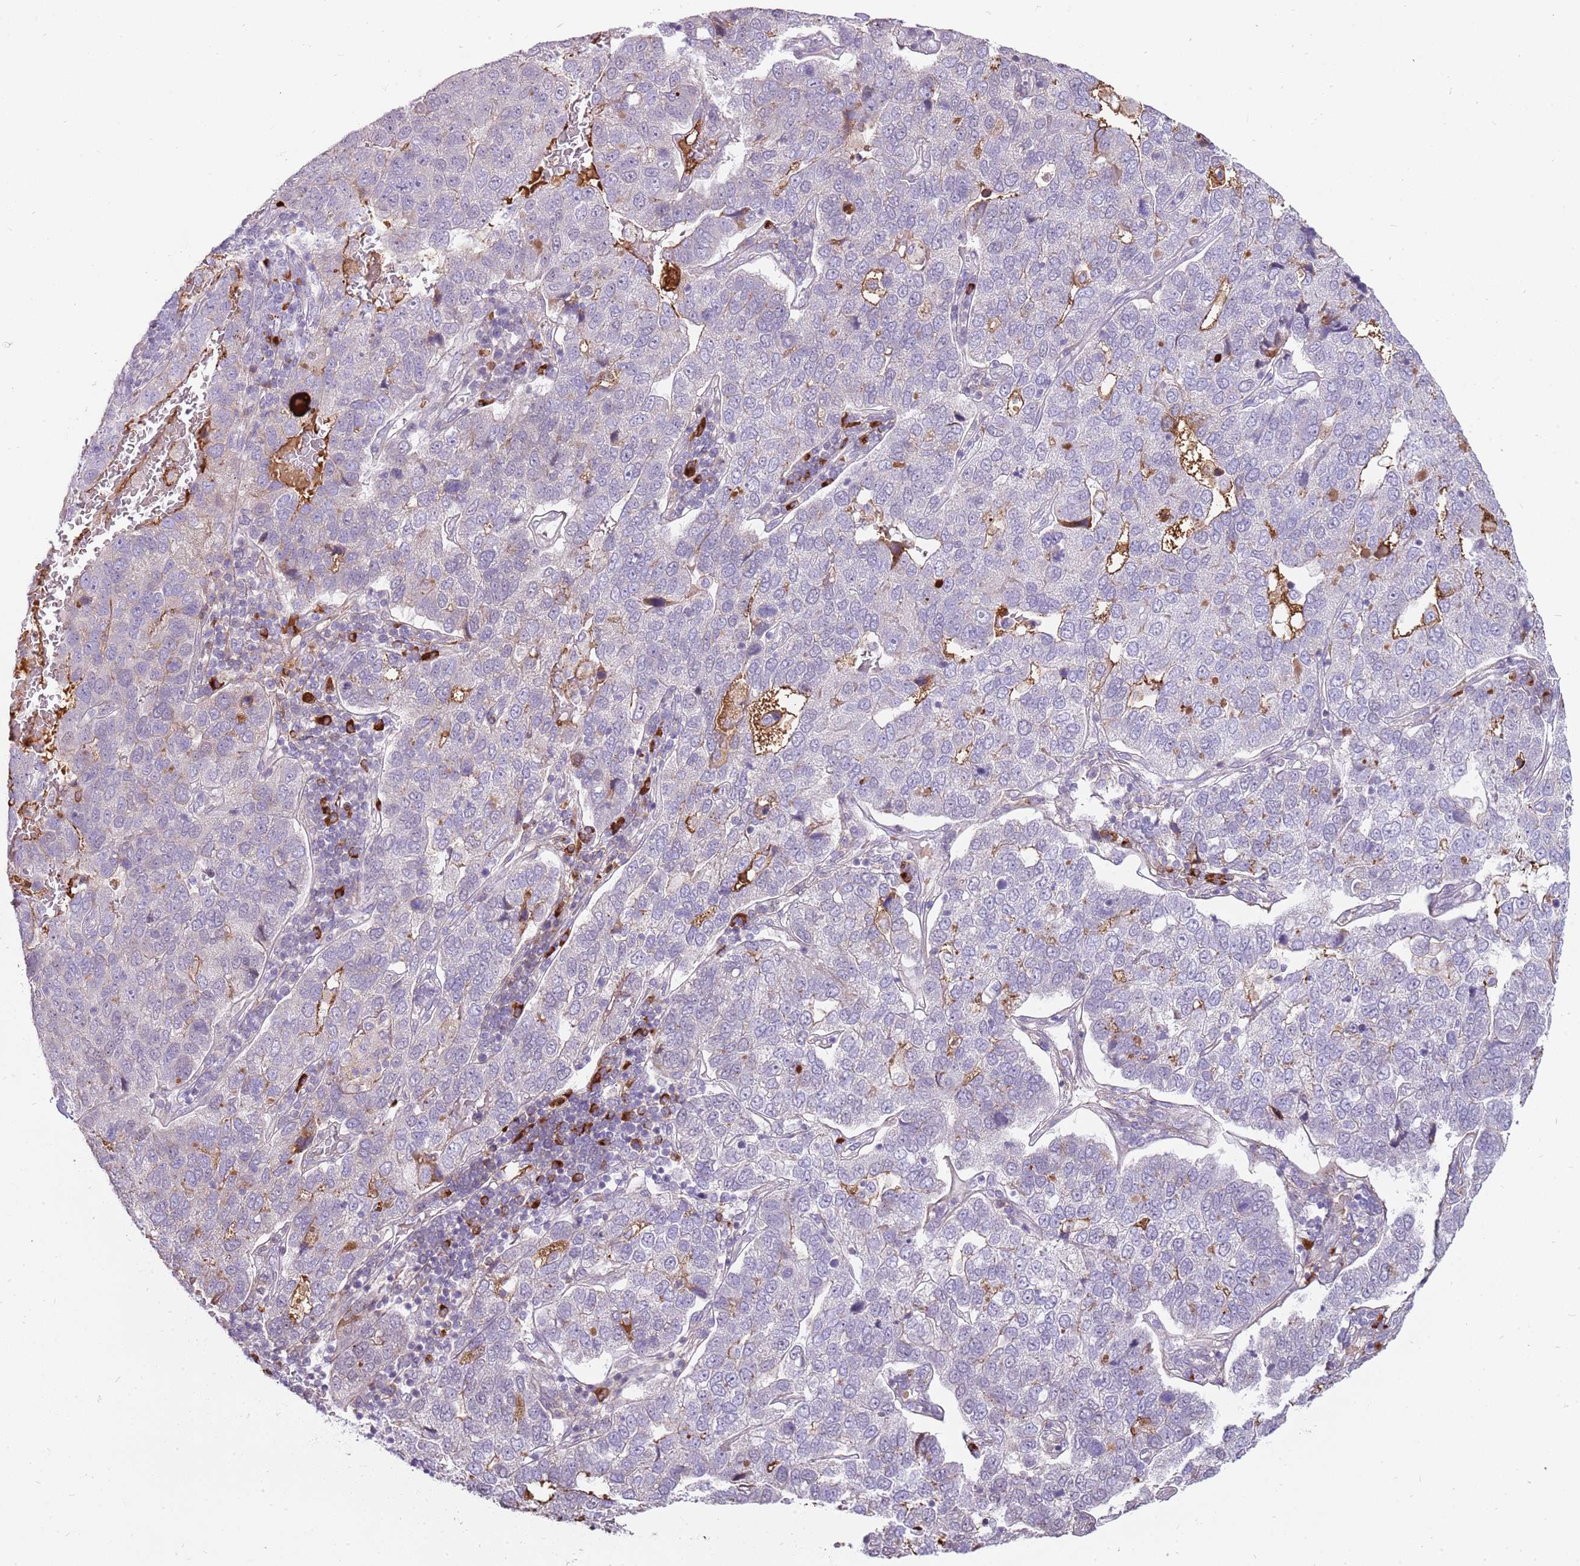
{"staining": {"intensity": "negative", "quantity": "none", "location": "none"}, "tissue": "pancreatic cancer", "cell_type": "Tumor cells", "image_type": "cancer", "snomed": [{"axis": "morphology", "description": "Adenocarcinoma, NOS"}, {"axis": "topography", "description": "Pancreas"}], "caption": "Tumor cells are negative for protein expression in human adenocarcinoma (pancreatic).", "gene": "MCUB", "patient": {"sex": "female", "age": 61}}